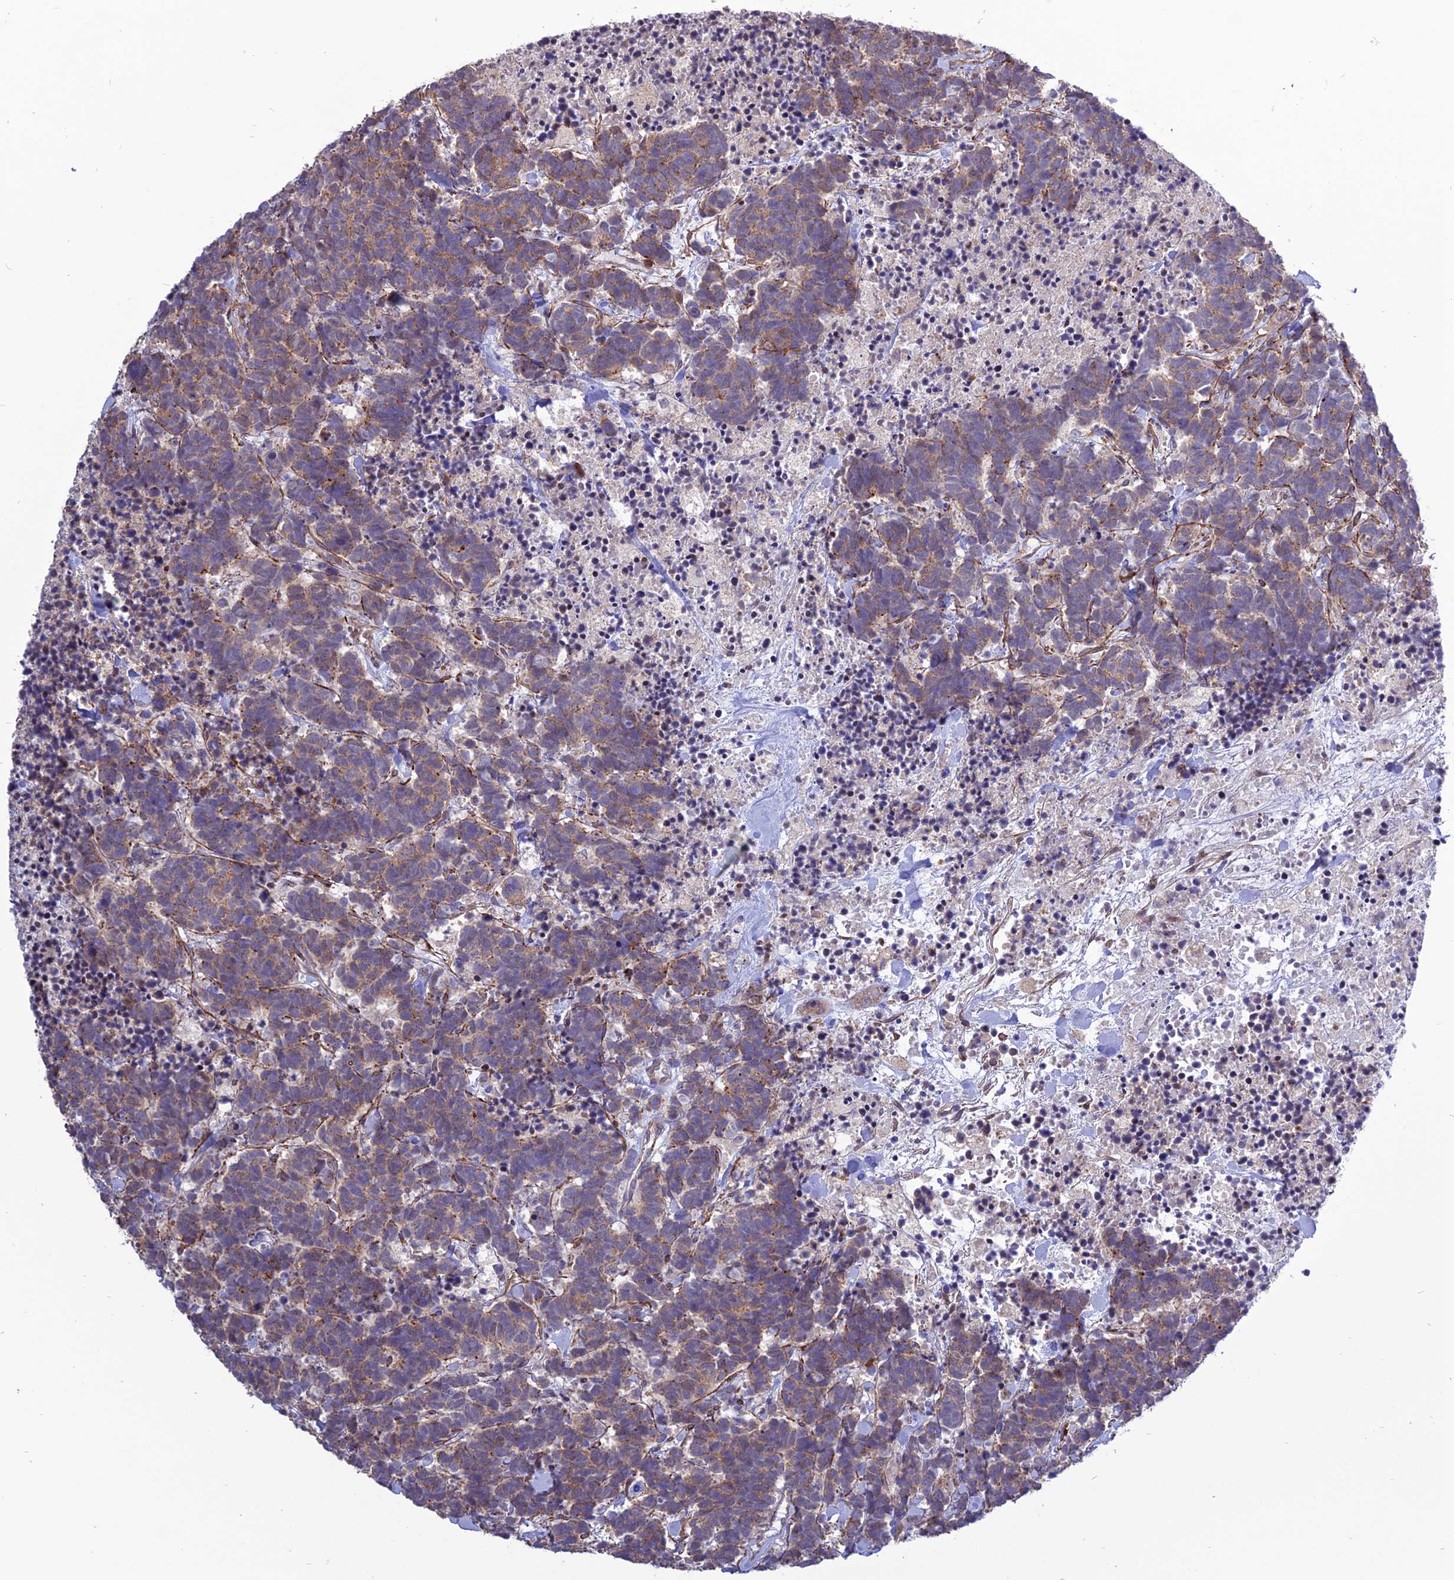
{"staining": {"intensity": "weak", "quantity": "25%-75%", "location": "cytoplasmic/membranous"}, "tissue": "carcinoid", "cell_type": "Tumor cells", "image_type": "cancer", "snomed": [{"axis": "morphology", "description": "Carcinoma, NOS"}, {"axis": "morphology", "description": "Carcinoid, malignant, NOS"}, {"axis": "topography", "description": "Prostate"}], "caption": "An image of human carcinoid stained for a protein exhibits weak cytoplasmic/membranous brown staining in tumor cells.", "gene": "TSPYL2", "patient": {"sex": "male", "age": 57}}